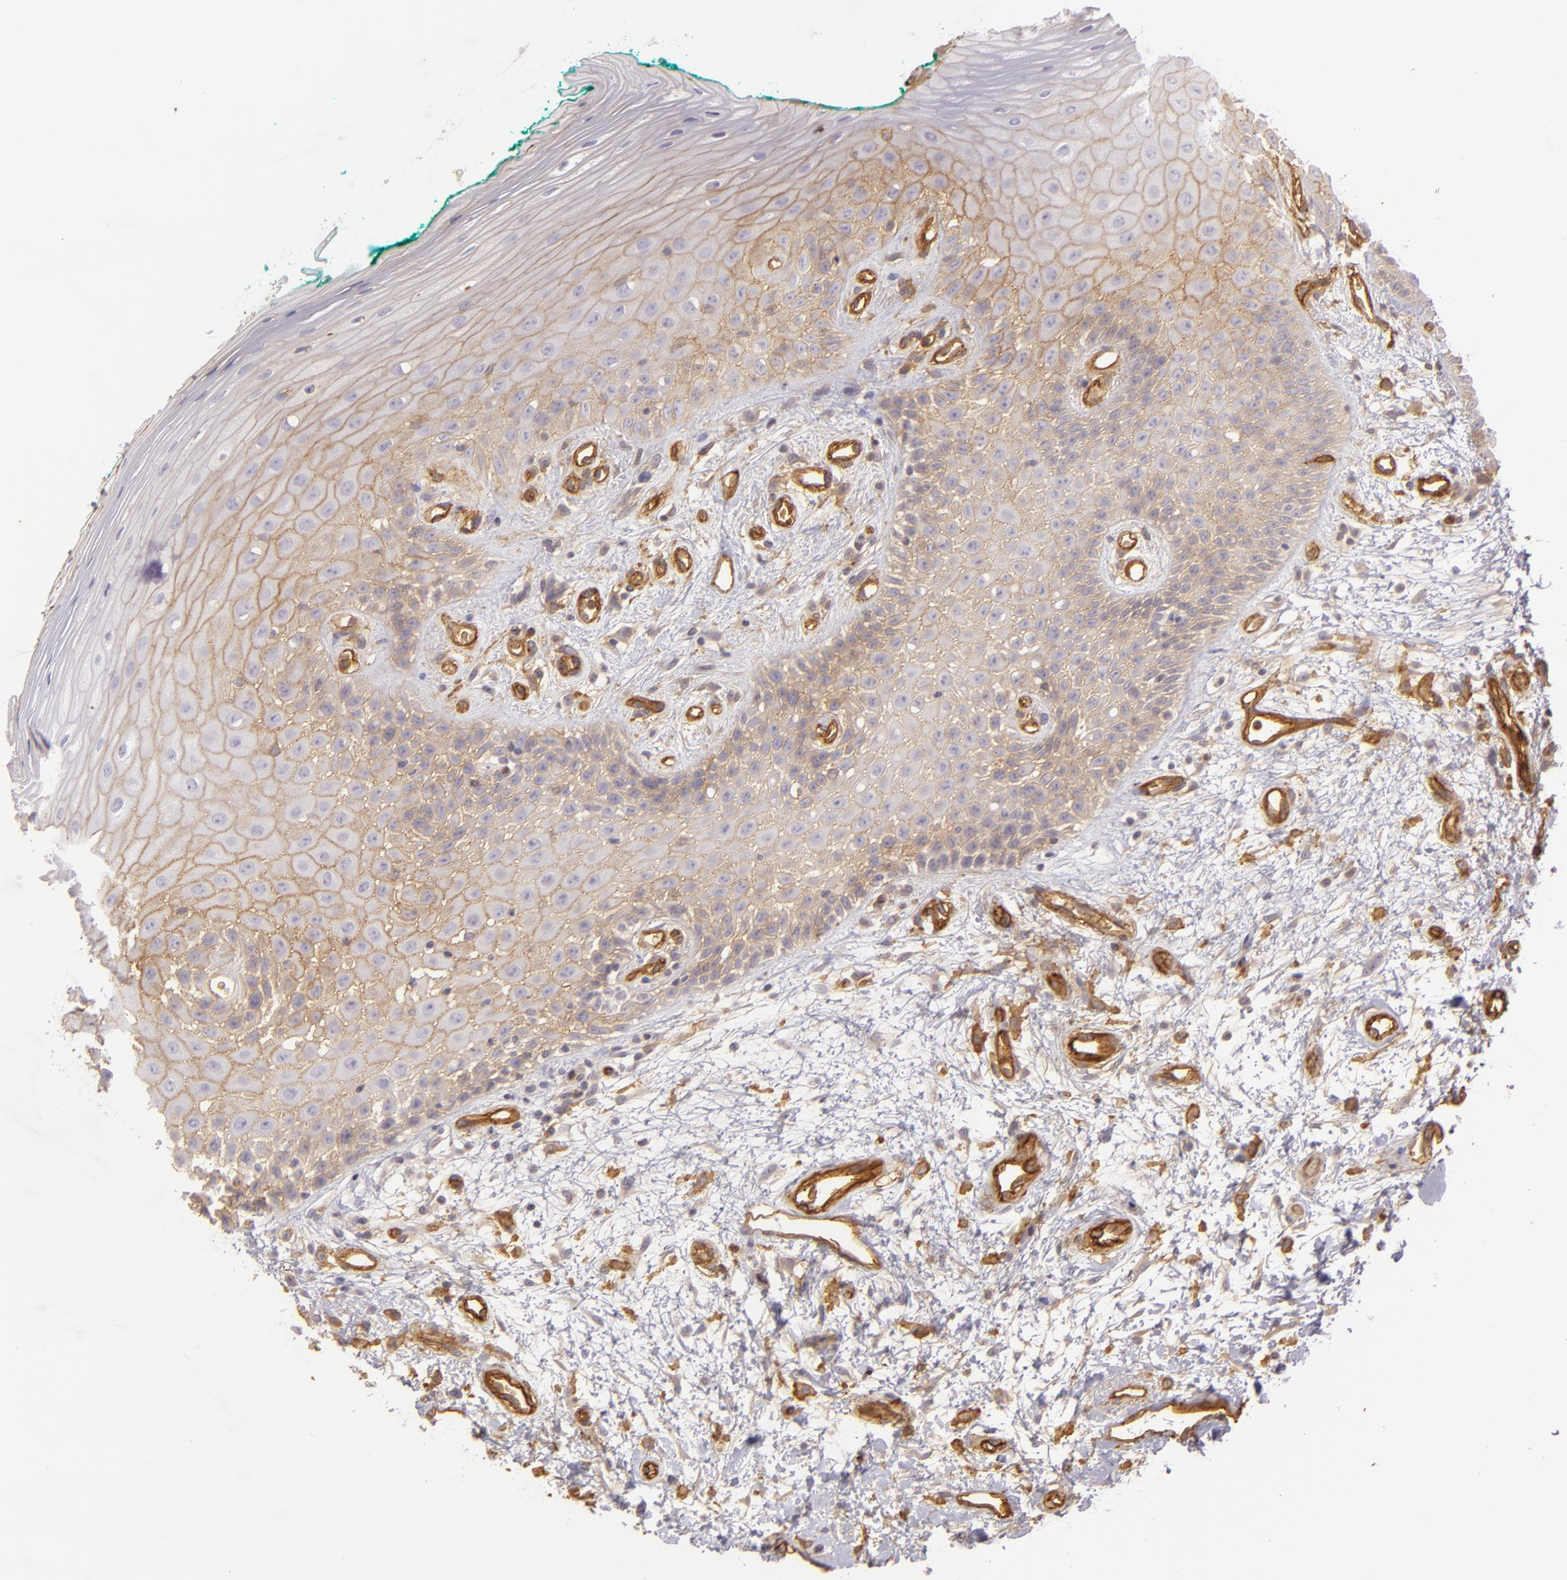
{"staining": {"intensity": "weak", "quantity": ">75%", "location": "cytoplasmic/membranous"}, "tissue": "oral mucosa", "cell_type": "Squamous epithelial cells", "image_type": "normal", "snomed": [{"axis": "morphology", "description": "Normal tissue, NOS"}, {"axis": "morphology", "description": "Squamous cell carcinoma, NOS"}, {"axis": "topography", "description": "Skeletal muscle"}, {"axis": "topography", "description": "Oral tissue"}, {"axis": "topography", "description": "Head-Neck"}], "caption": "DAB immunohistochemical staining of benign oral mucosa exhibits weak cytoplasmic/membranous protein expression in approximately >75% of squamous epithelial cells.", "gene": "CD59", "patient": {"sex": "female", "age": 84}}